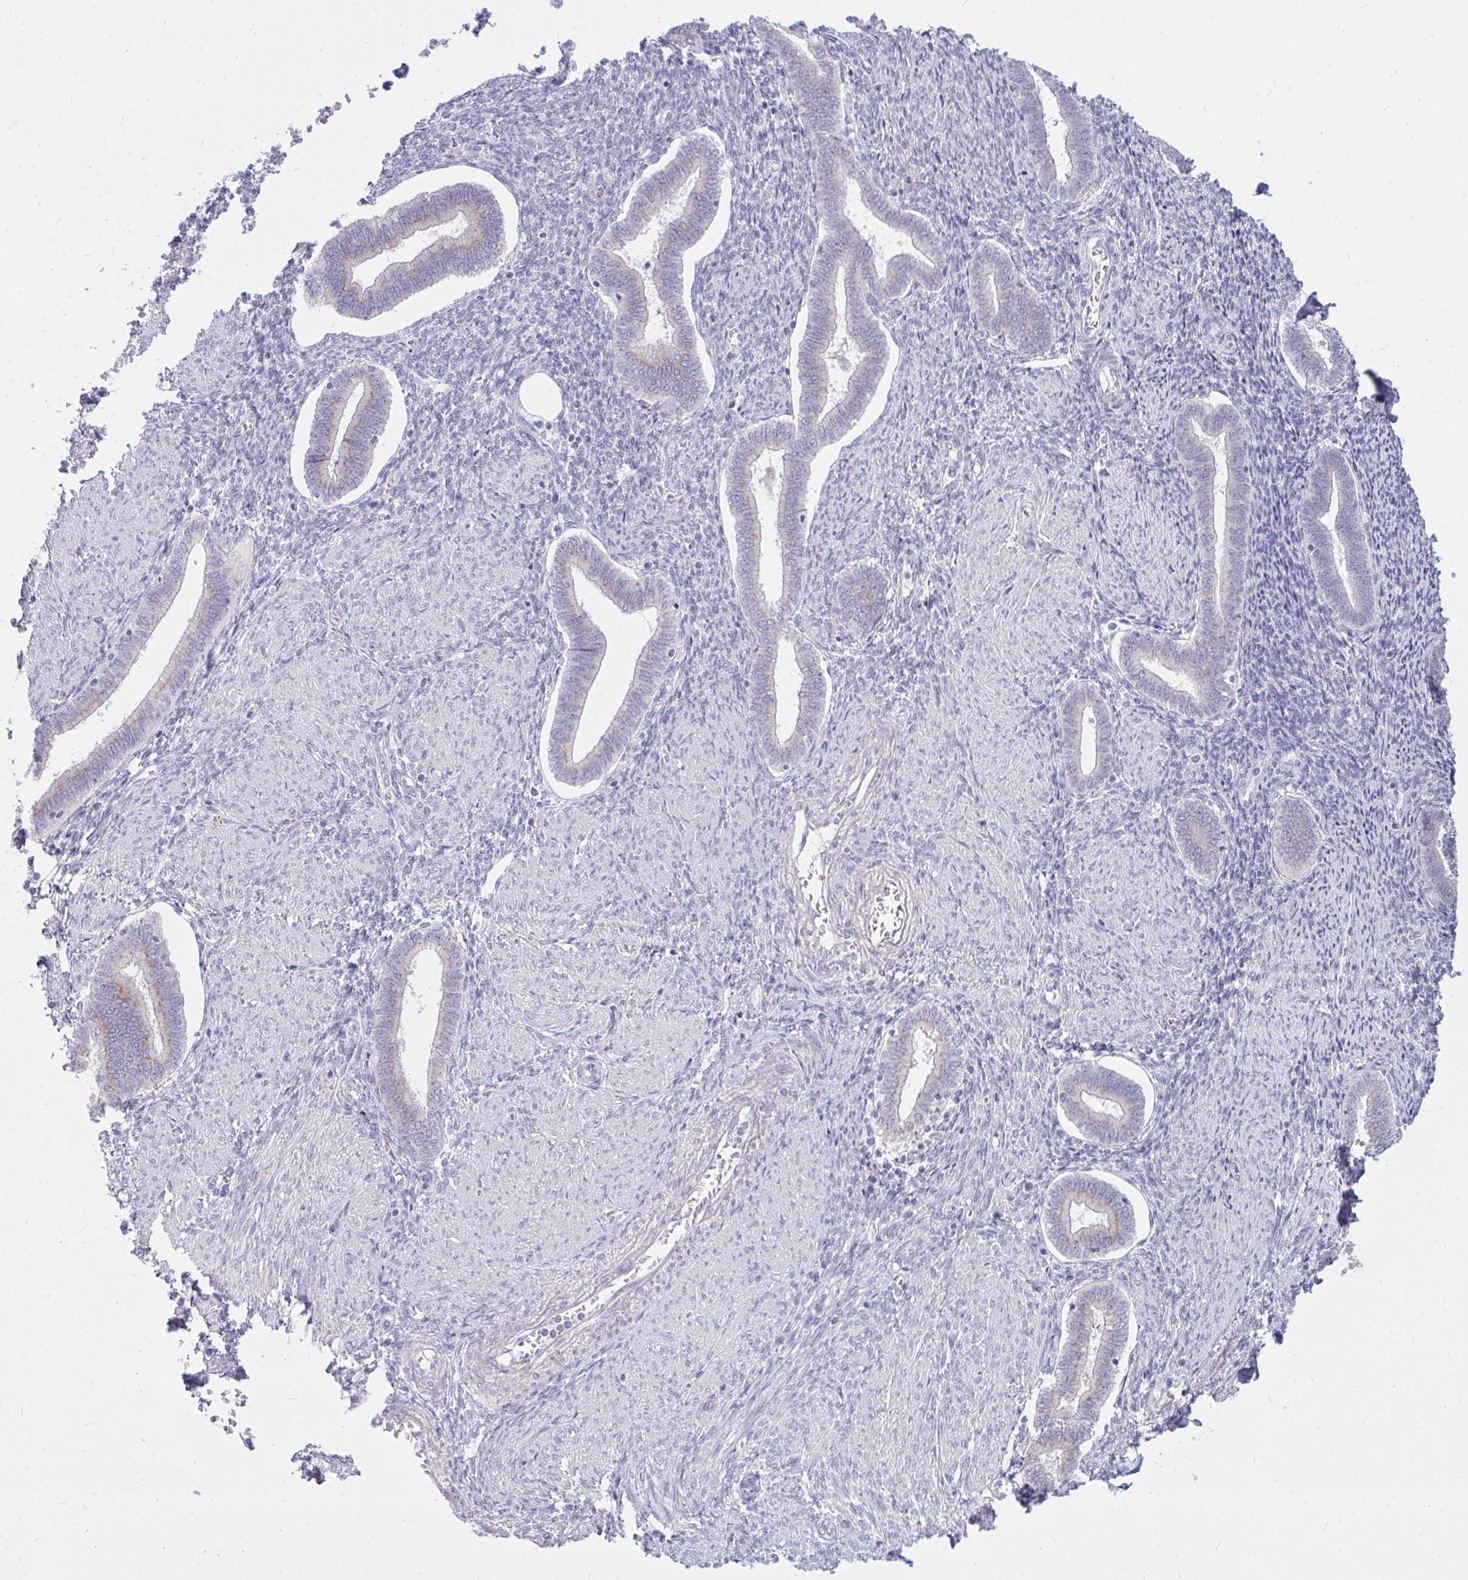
{"staining": {"intensity": "strong", "quantity": "25%-75%", "location": "cytoplasmic/membranous"}, "tissue": "endometrium", "cell_type": "Cells in endometrial stroma", "image_type": "normal", "snomed": [{"axis": "morphology", "description": "Normal tissue, NOS"}, {"axis": "topography", "description": "Endometrium"}], "caption": "A high amount of strong cytoplasmic/membranous expression is seen in about 25%-75% of cells in endometrial stroma in unremarkable endometrium.", "gene": "RAB6A", "patient": {"sex": "female", "age": 42}}